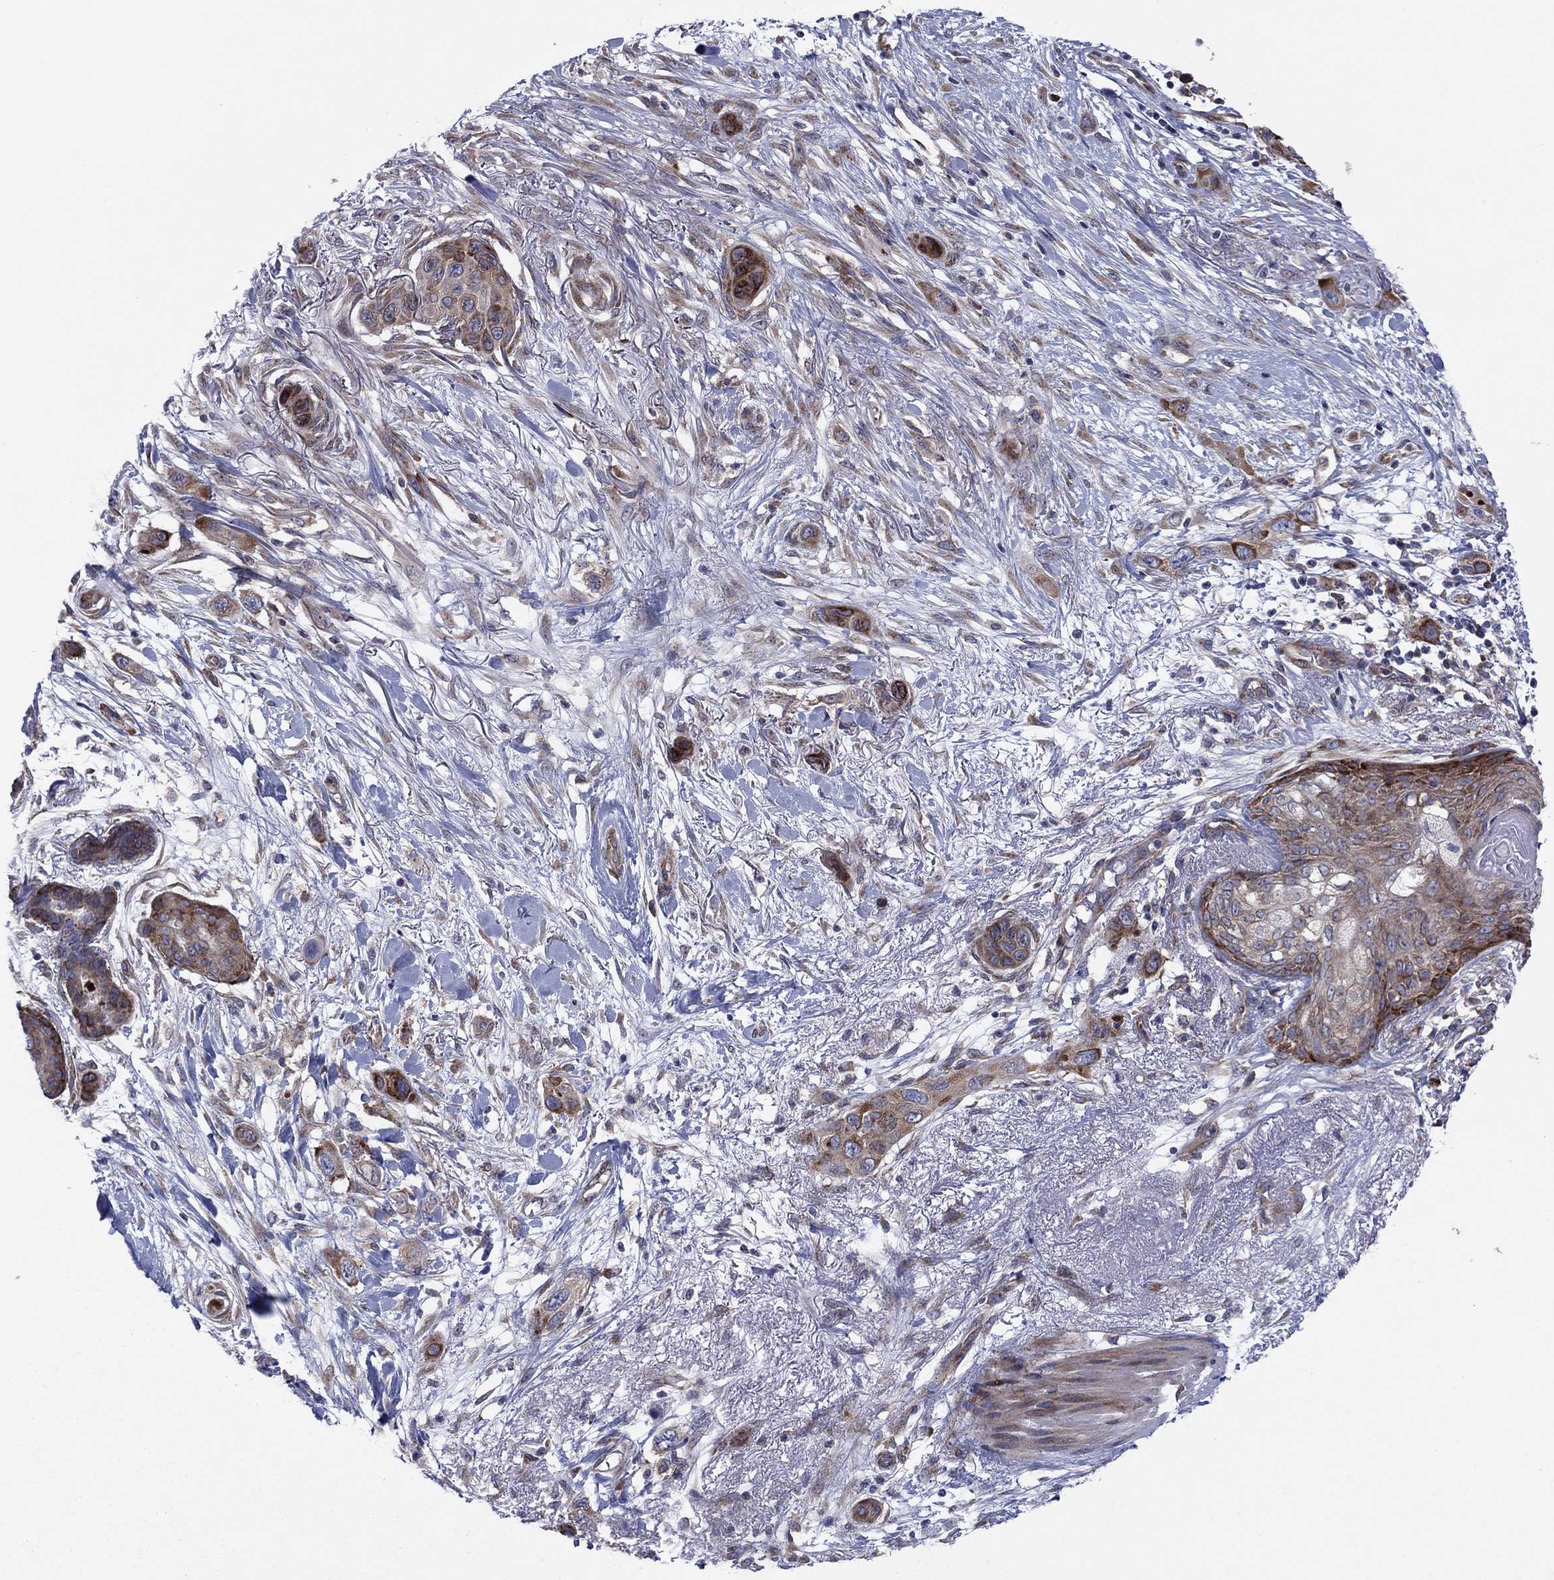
{"staining": {"intensity": "strong", "quantity": "25%-75%", "location": "cytoplasmic/membranous"}, "tissue": "skin cancer", "cell_type": "Tumor cells", "image_type": "cancer", "snomed": [{"axis": "morphology", "description": "Squamous cell carcinoma, NOS"}, {"axis": "topography", "description": "Skin"}], "caption": "Squamous cell carcinoma (skin) tissue demonstrates strong cytoplasmic/membranous positivity in approximately 25%-75% of tumor cells (Brightfield microscopy of DAB IHC at high magnification).", "gene": "GPR155", "patient": {"sex": "male", "age": 79}}